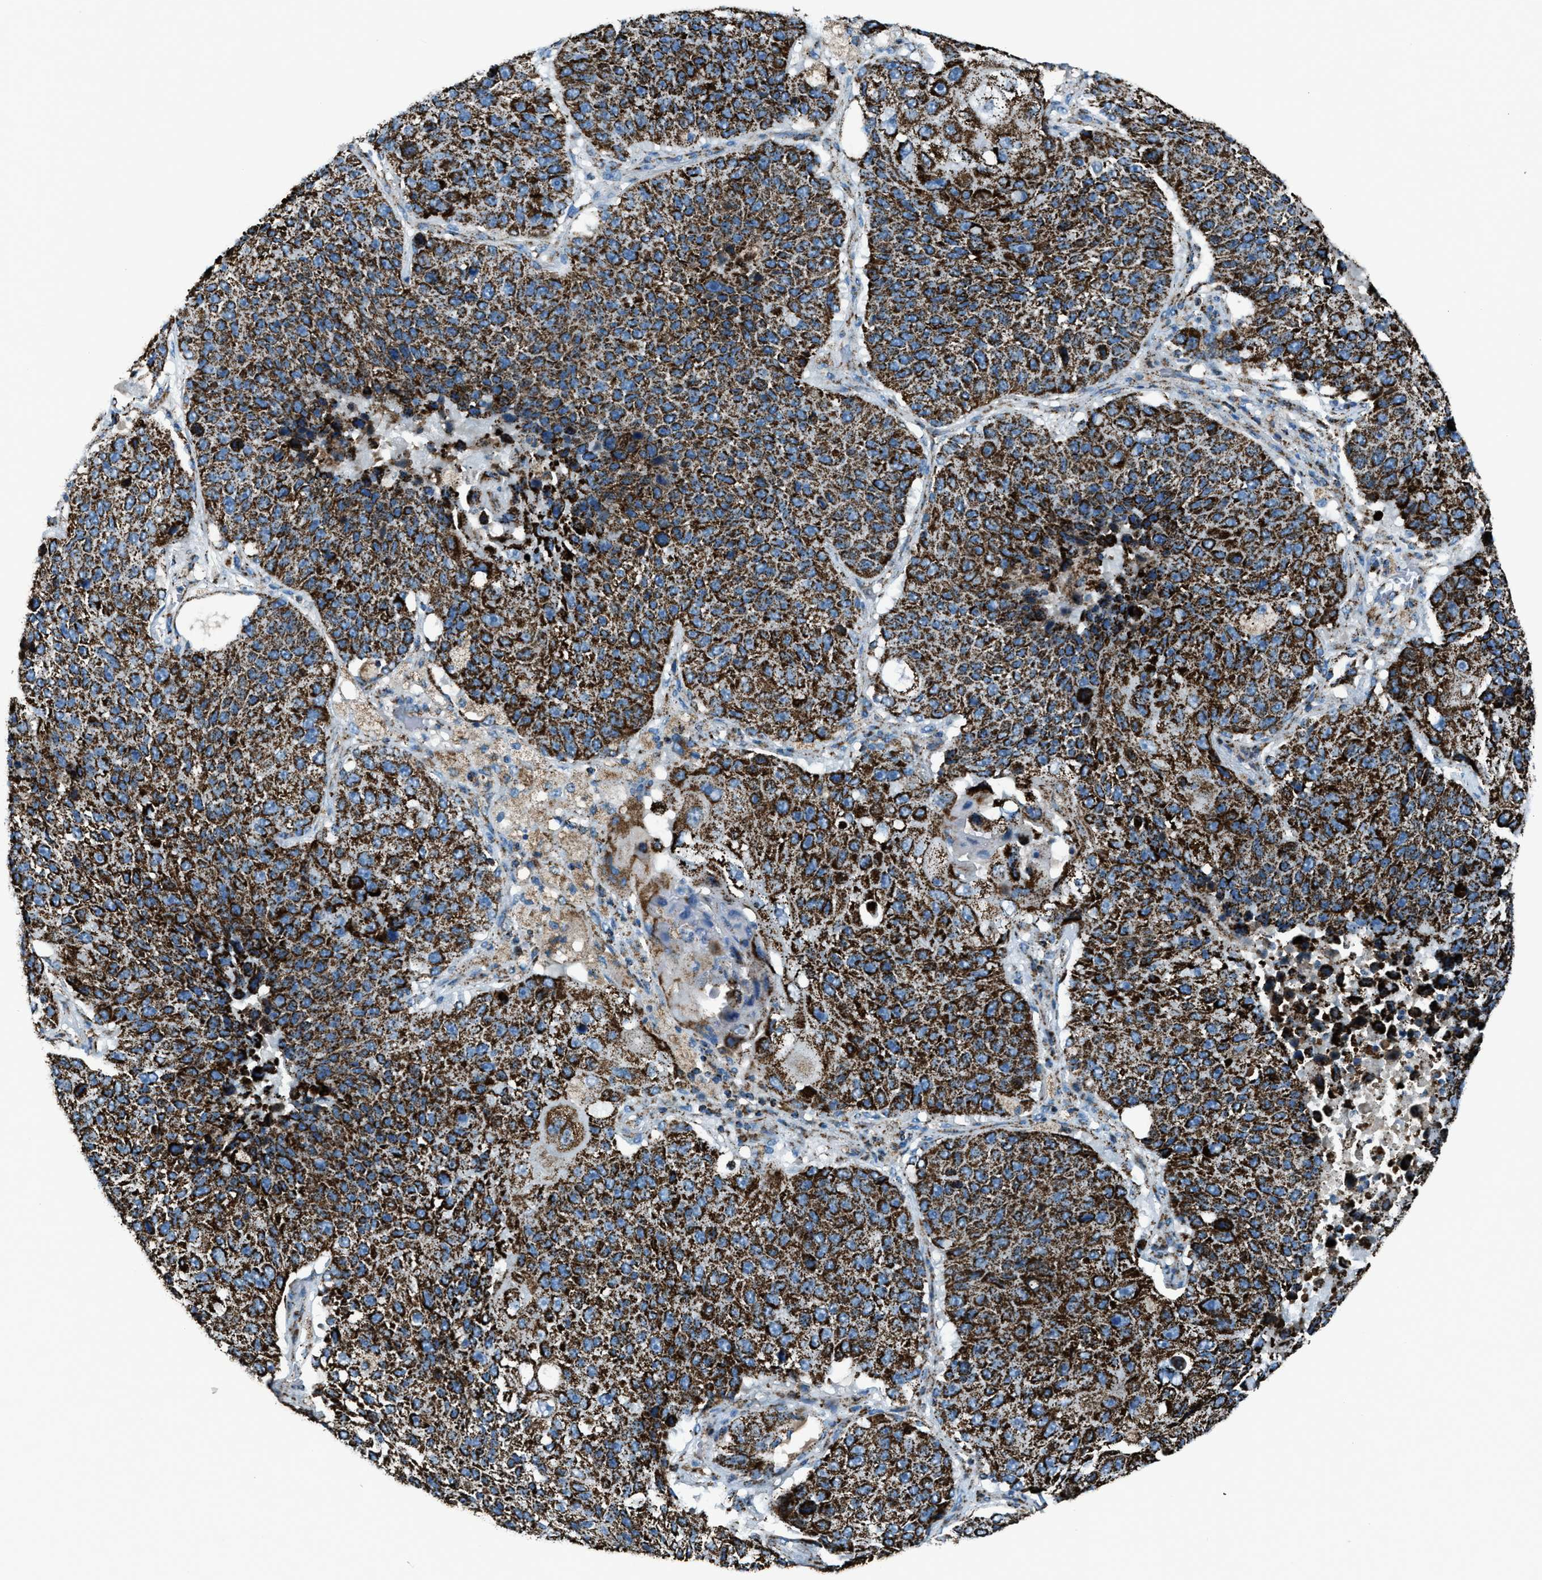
{"staining": {"intensity": "strong", "quantity": ">75%", "location": "cytoplasmic/membranous"}, "tissue": "lung cancer", "cell_type": "Tumor cells", "image_type": "cancer", "snomed": [{"axis": "morphology", "description": "Squamous cell carcinoma, NOS"}, {"axis": "topography", "description": "Lung"}], "caption": "This is an image of immunohistochemistry (IHC) staining of lung squamous cell carcinoma, which shows strong positivity in the cytoplasmic/membranous of tumor cells.", "gene": "MDH2", "patient": {"sex": "male", "age": 61}}